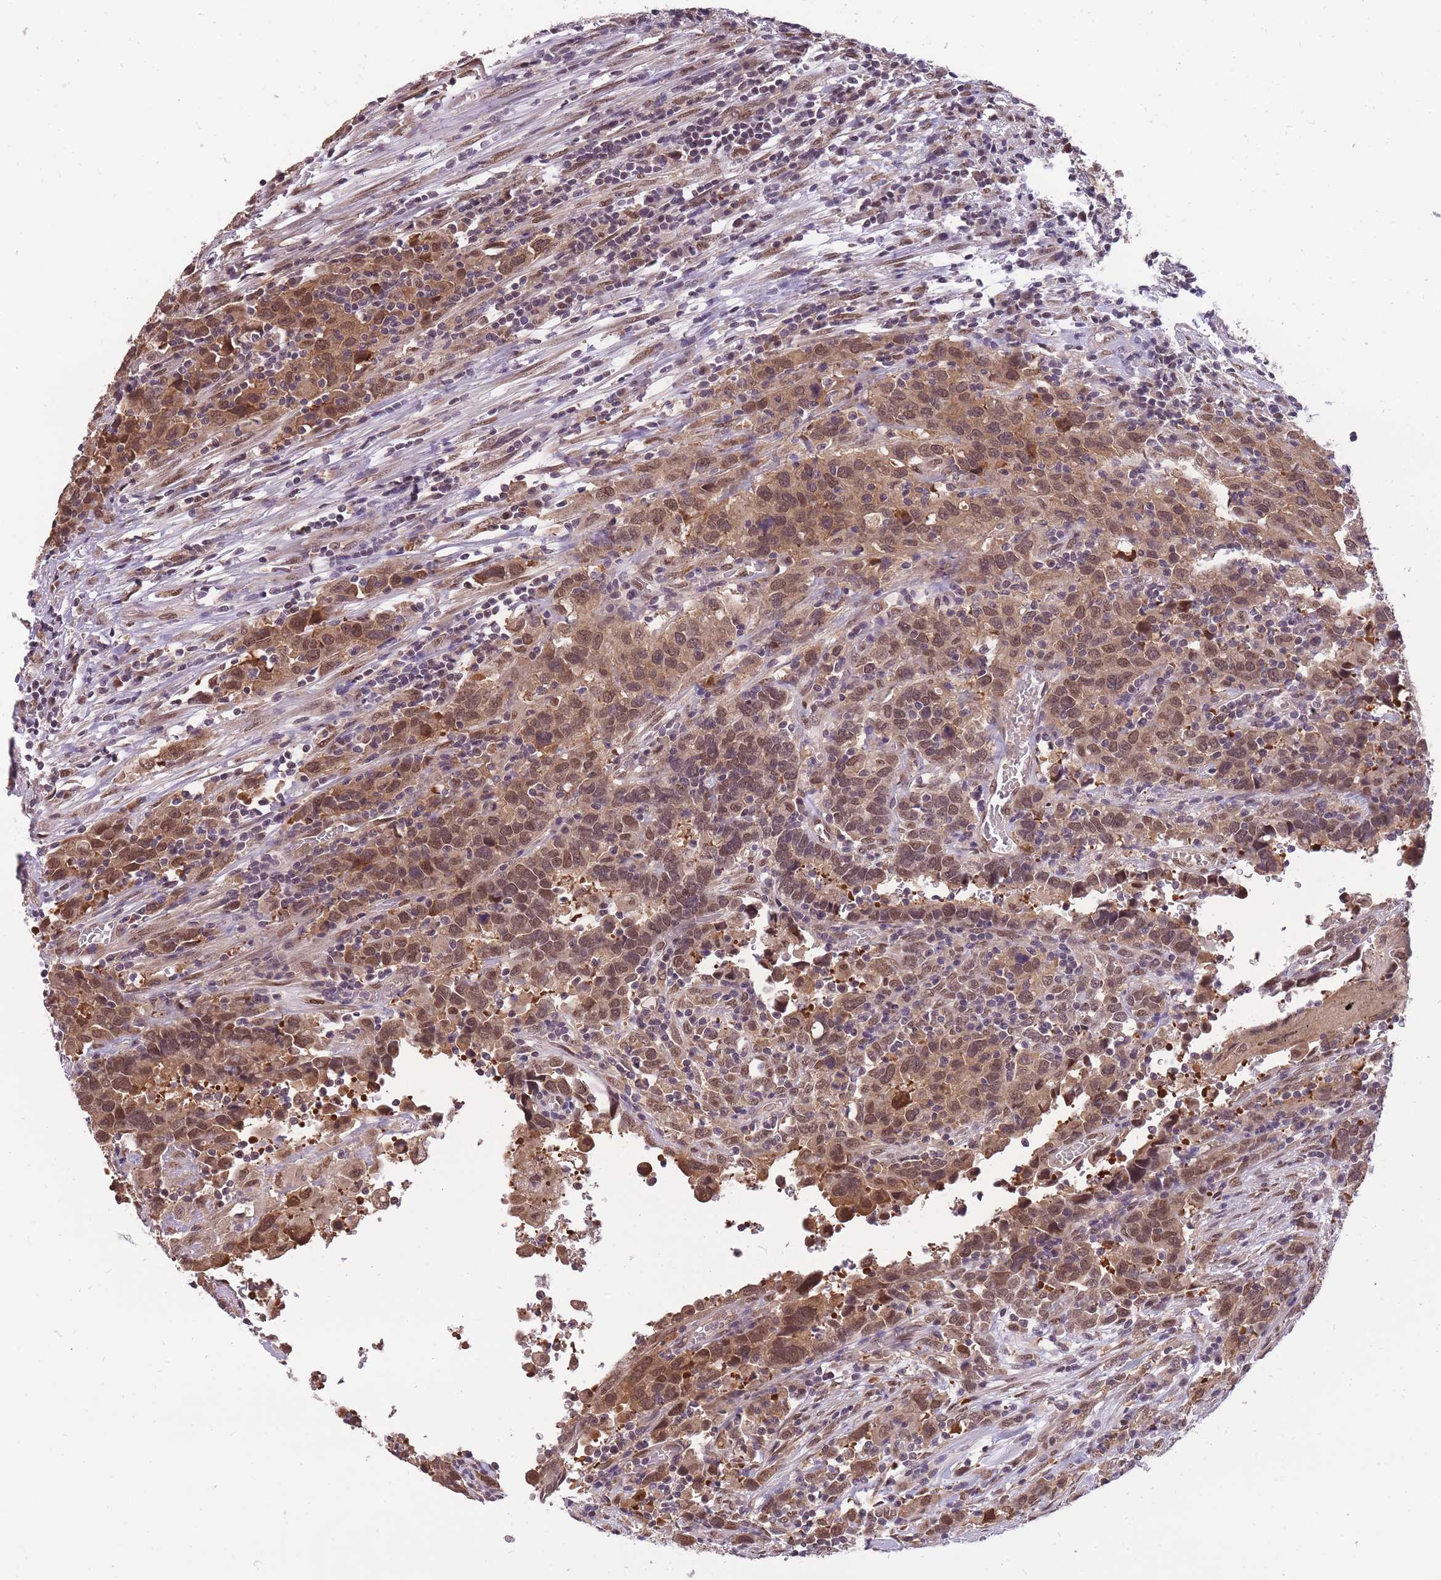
{"staining": {"intensity": "moderate", "quantity": ">75%", "location": "cytoplasmic/membranous,nuclear"}, "tissue": "urothelial cancer", "cell_type": "Tumor cells", "image_type": "cancer", "snomed": [{"axis": "morphology", "description": "Urothelial carcinoma, High grade"}, {"axis": "topography", "description": "Urinary bladder"}], "caption": "Immunohistochemistry (IHC) of urothelial cancer reveals medium levels of moderate cytoplasmic/membranous and nuclear staining in approximately >75% of tumor cells.", "gene": "CDIP1", "patient": {"sex": "male", "age": 61}}